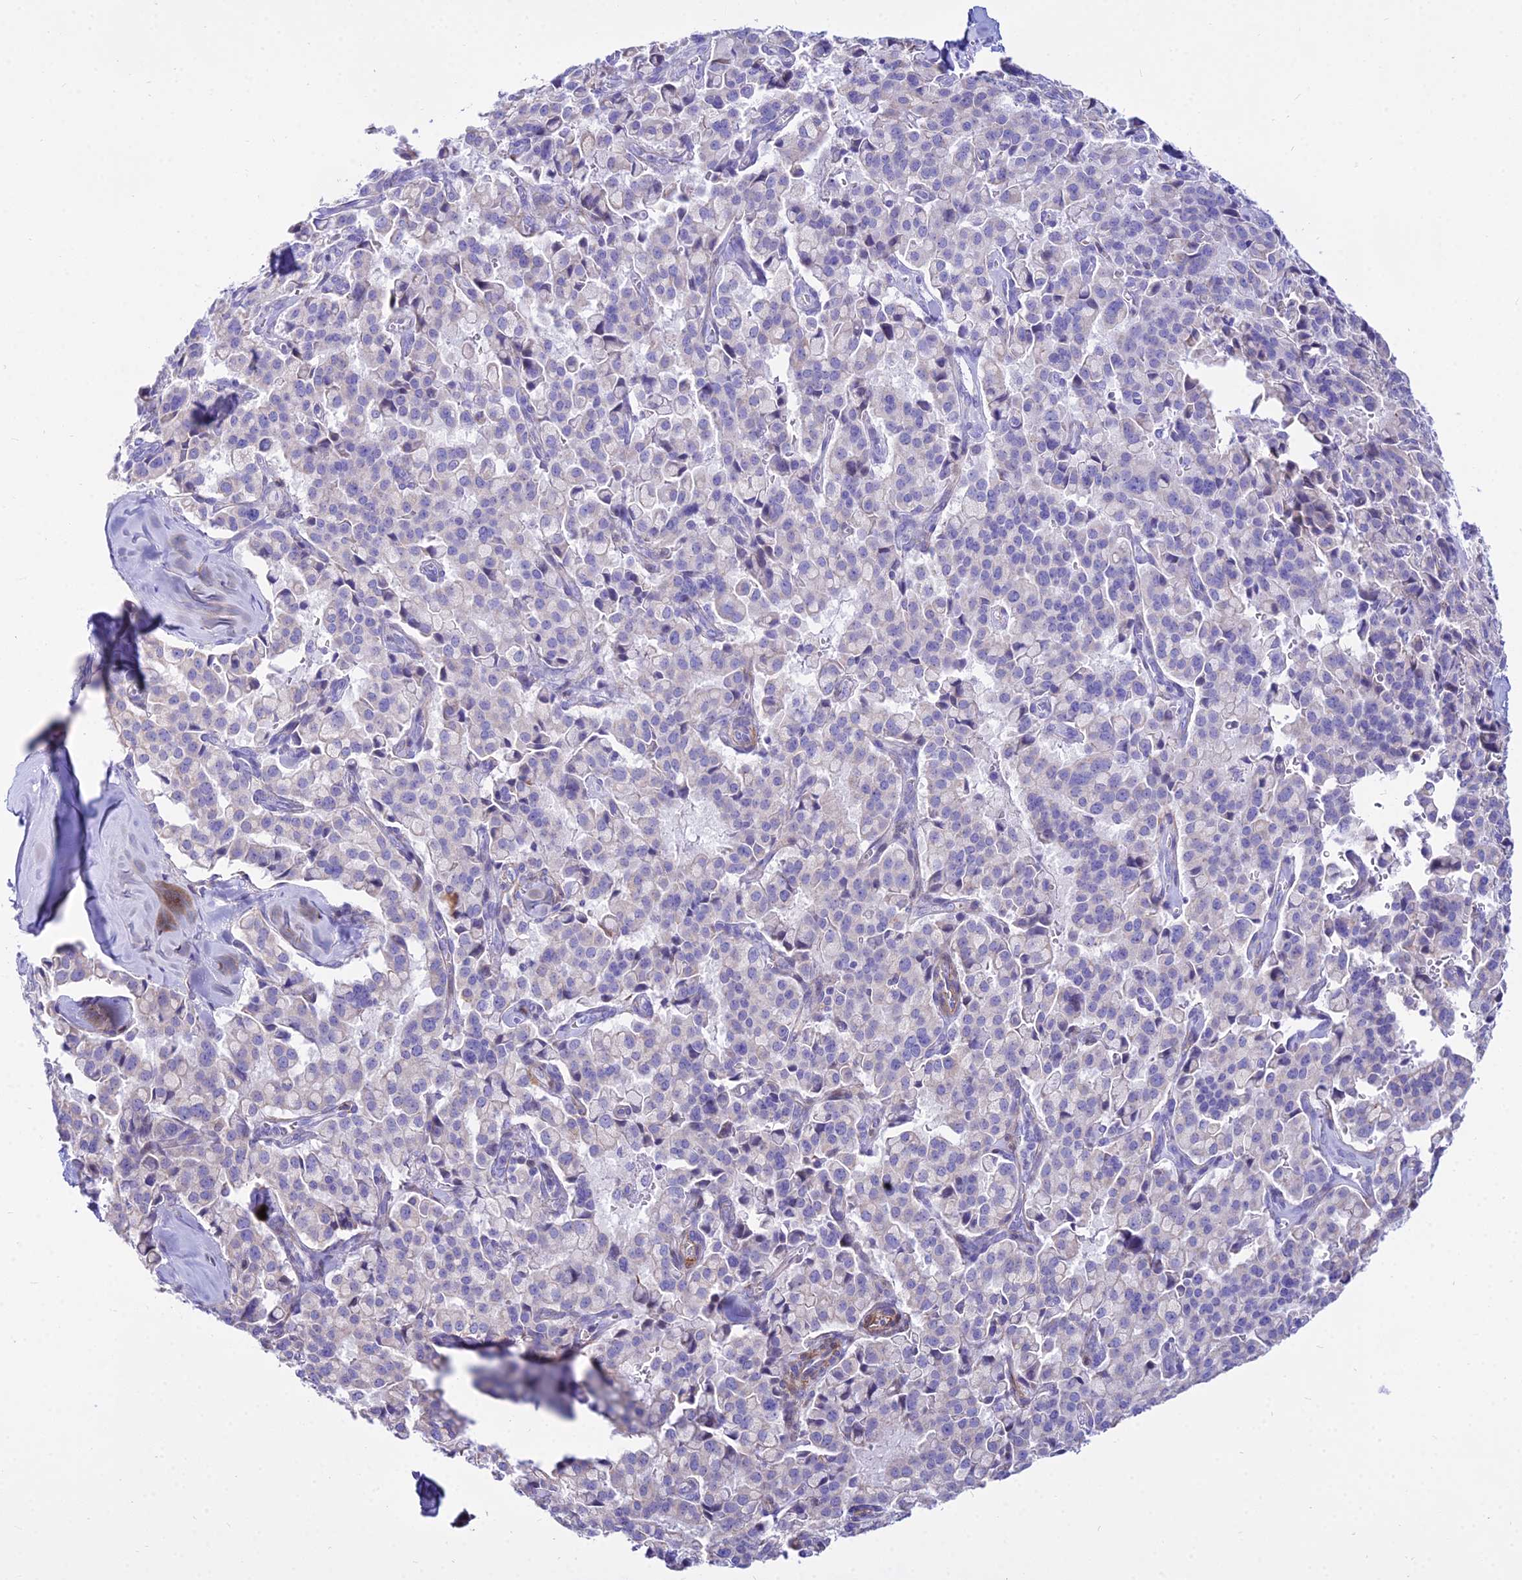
{"staining": {"intensity": "negative", "quantity": "none", "location": "none"}, "tissue": "pancreatic cancer", "cell_type": "Tumor cells", "image_type": "cancer", "snomed": [{"axis": "morphology", "description": "Adenocarcinoma, NOS"}, {"axis": "topography", "description": "Pancreas"}], "caption": "Immunohistochemistry (IHC) of human adenocarcinoma (pancreatic) demonstrates no positivity in tumor cells.", "gene": "DLX1", "patient": {"sex": "male", "age": 65}}